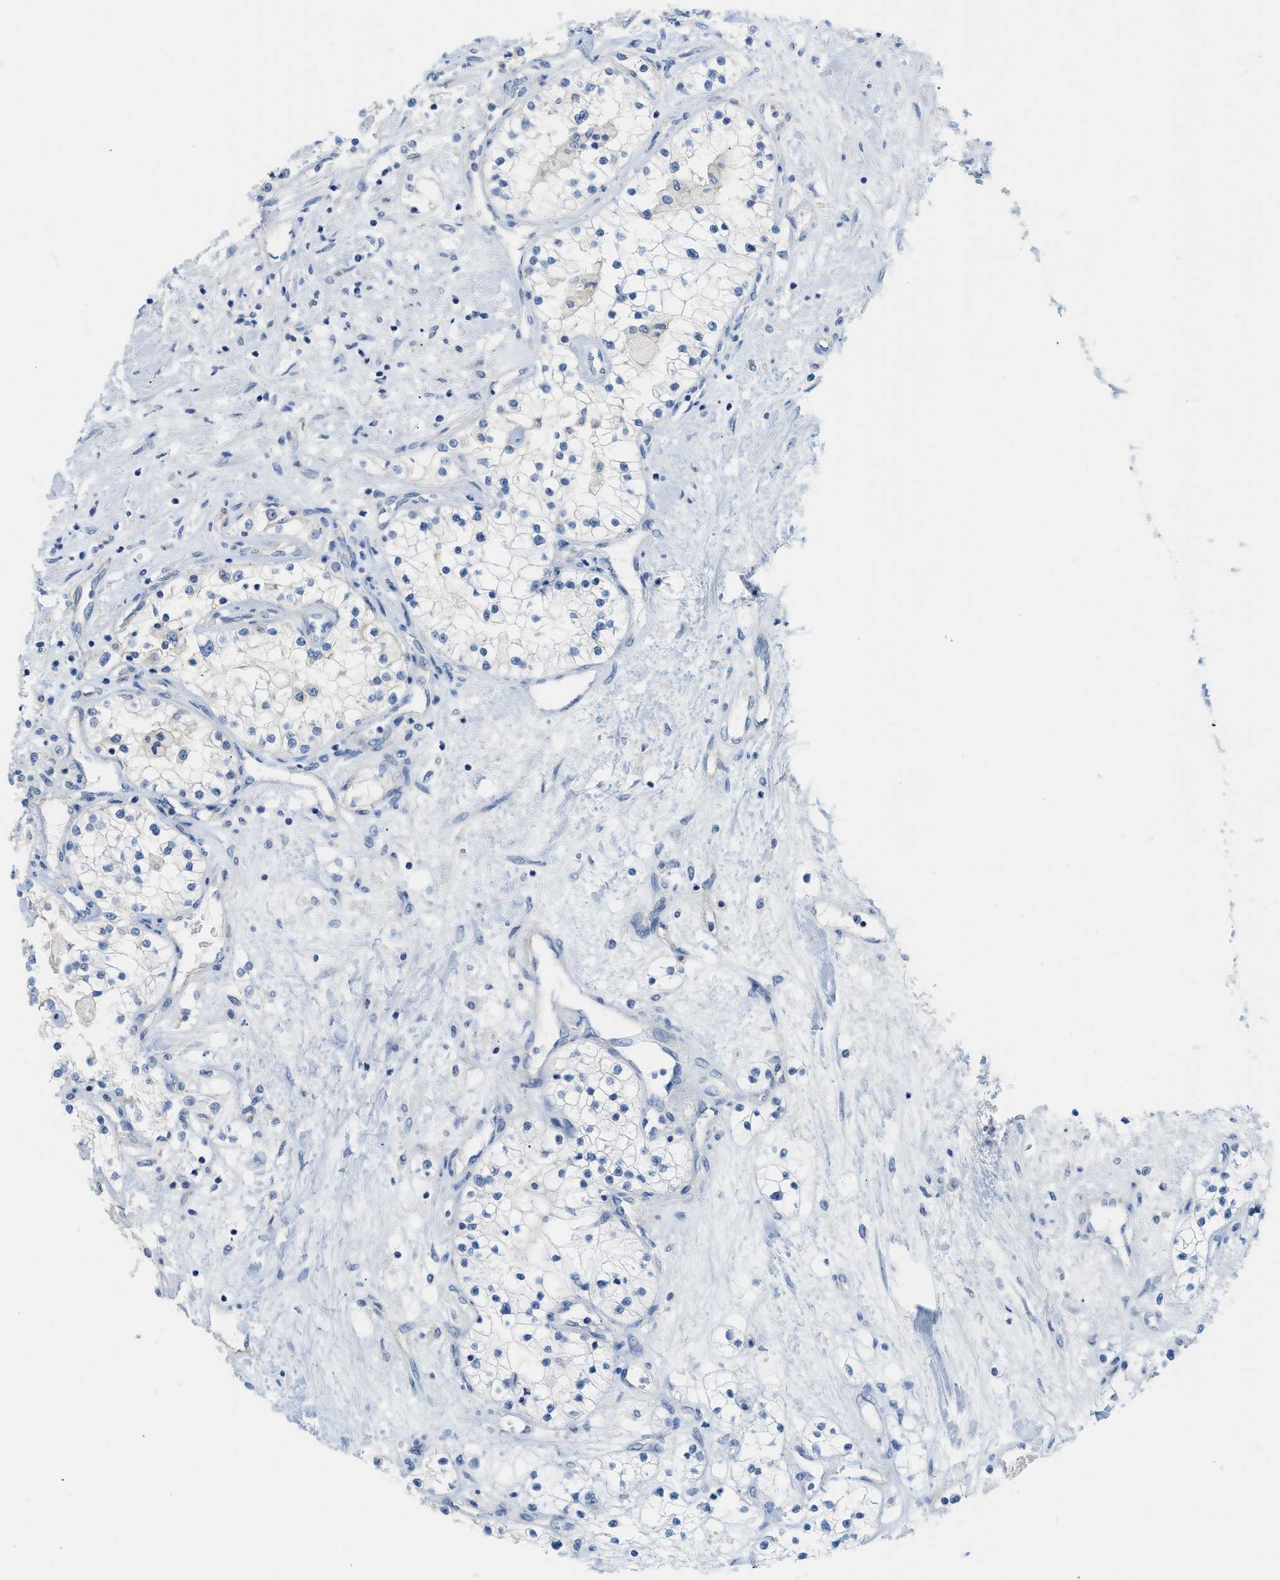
{"staining": {"intensity": "negative", "quantity": "none", "location": "none"}, "tissue": "renal cancer", "cell_type": "Tumor cells", "image_type": "cancer", "snomed": [{"axis": "morphology", "description": "Adenocarcinoma, NOS"}, {"axis": "topography", "description": "Kidney"}], "caption": "Tumor cells show no significant protein positivity in adenocarcinoma (renal).", "gene": "PAPPA", "patient": {"sex": "male", "age": 68}}